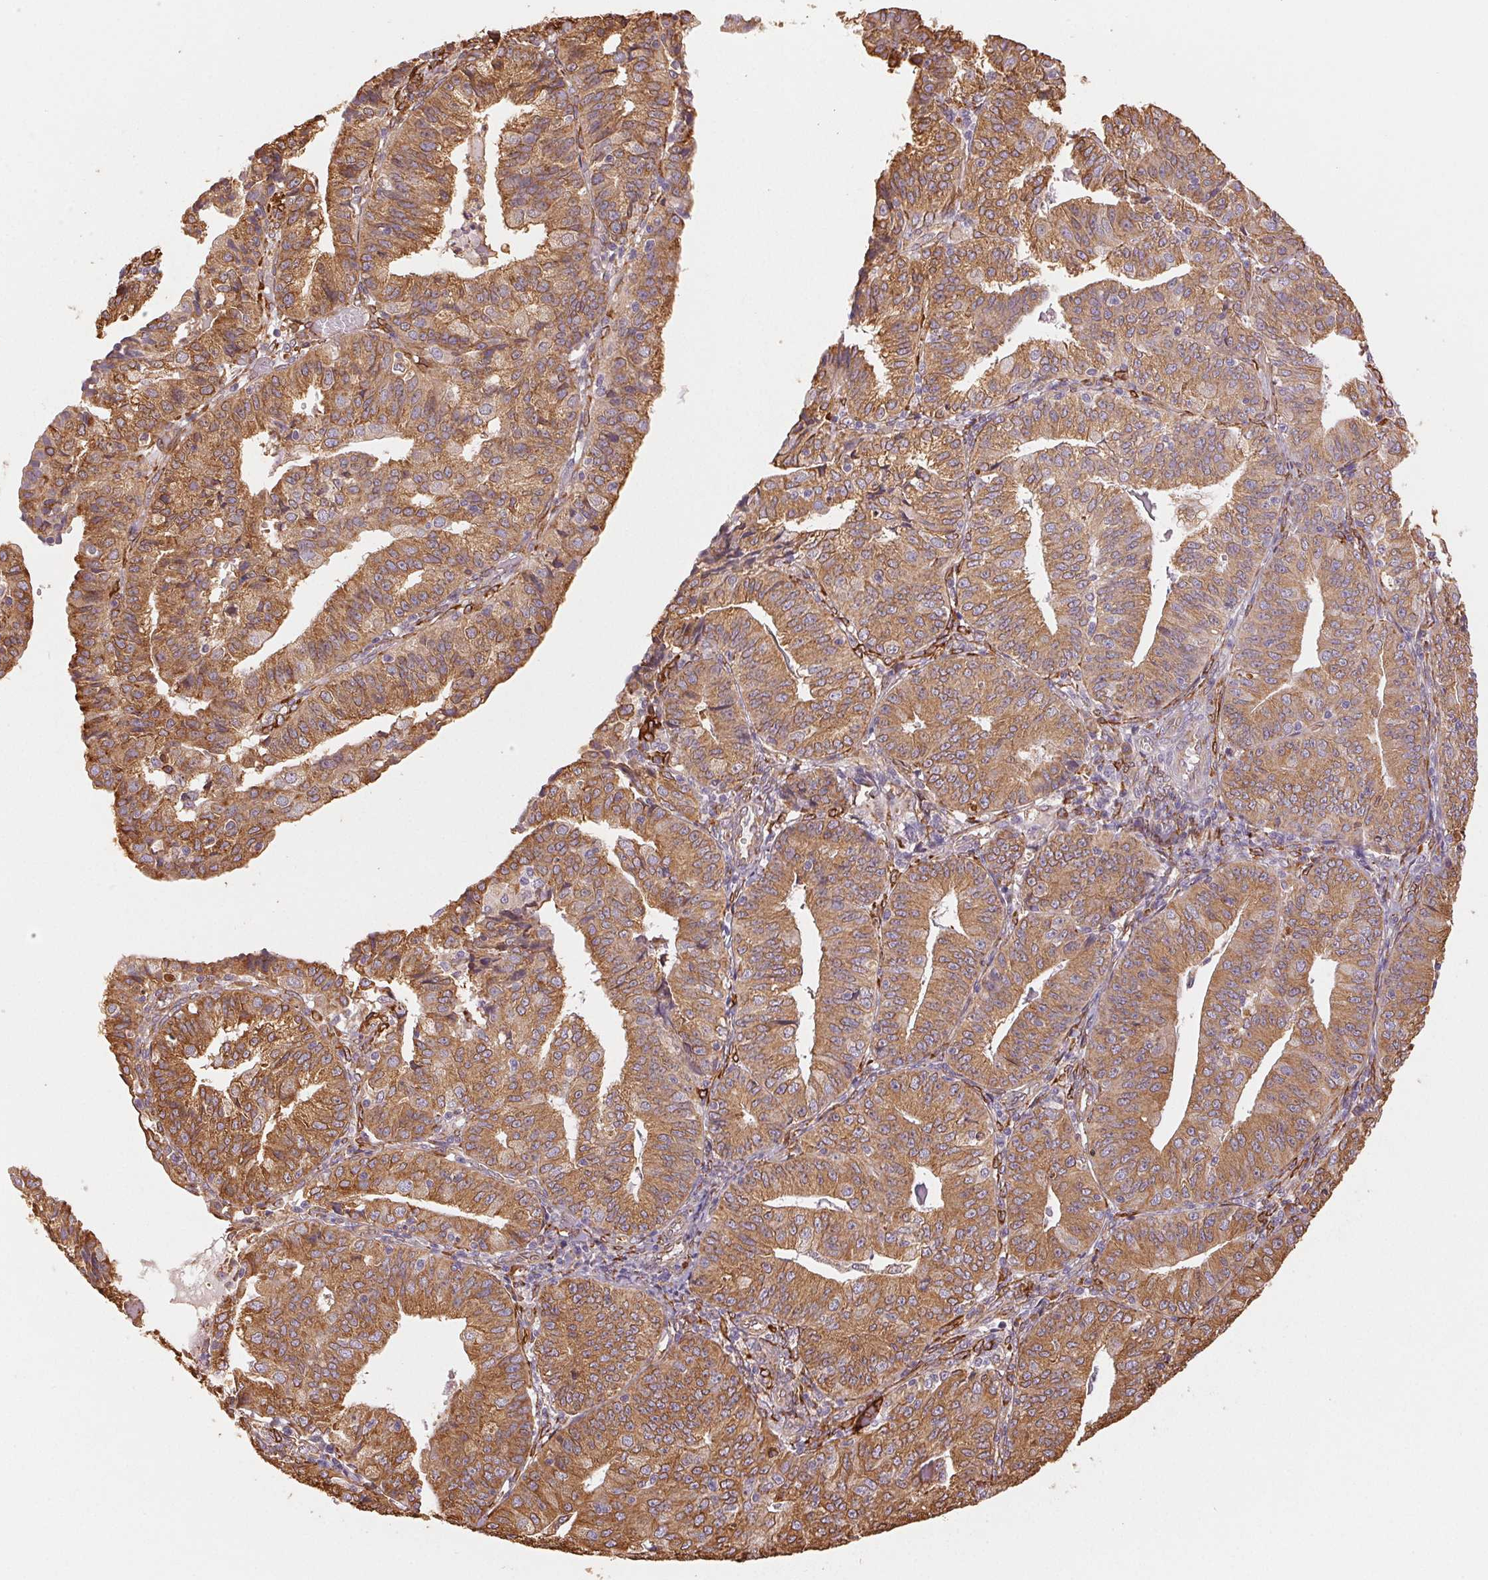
{"staining": {"intensity": "moderate", "quantity": ">75%", "location": "cytoplasmic/membranous"}, "tissue": "endometrial cancer", "cell_type": "Tumor cells", "image_type": "cancer", "snomed": [{"axis": "morphology", "description": "Adenocarcinoma, NOS"}, {"axis": "topography", "description": "Endometrium"}], "caption": "About >75% of tumor cells in adenocarcinoma (endometrial) demonstrate moderate cytoplasmic/membranous protein positivity as visualized by brown immunohistochemical staining.", "gene": "RCN3", "patient": {"sex": "female", "age": 56}}